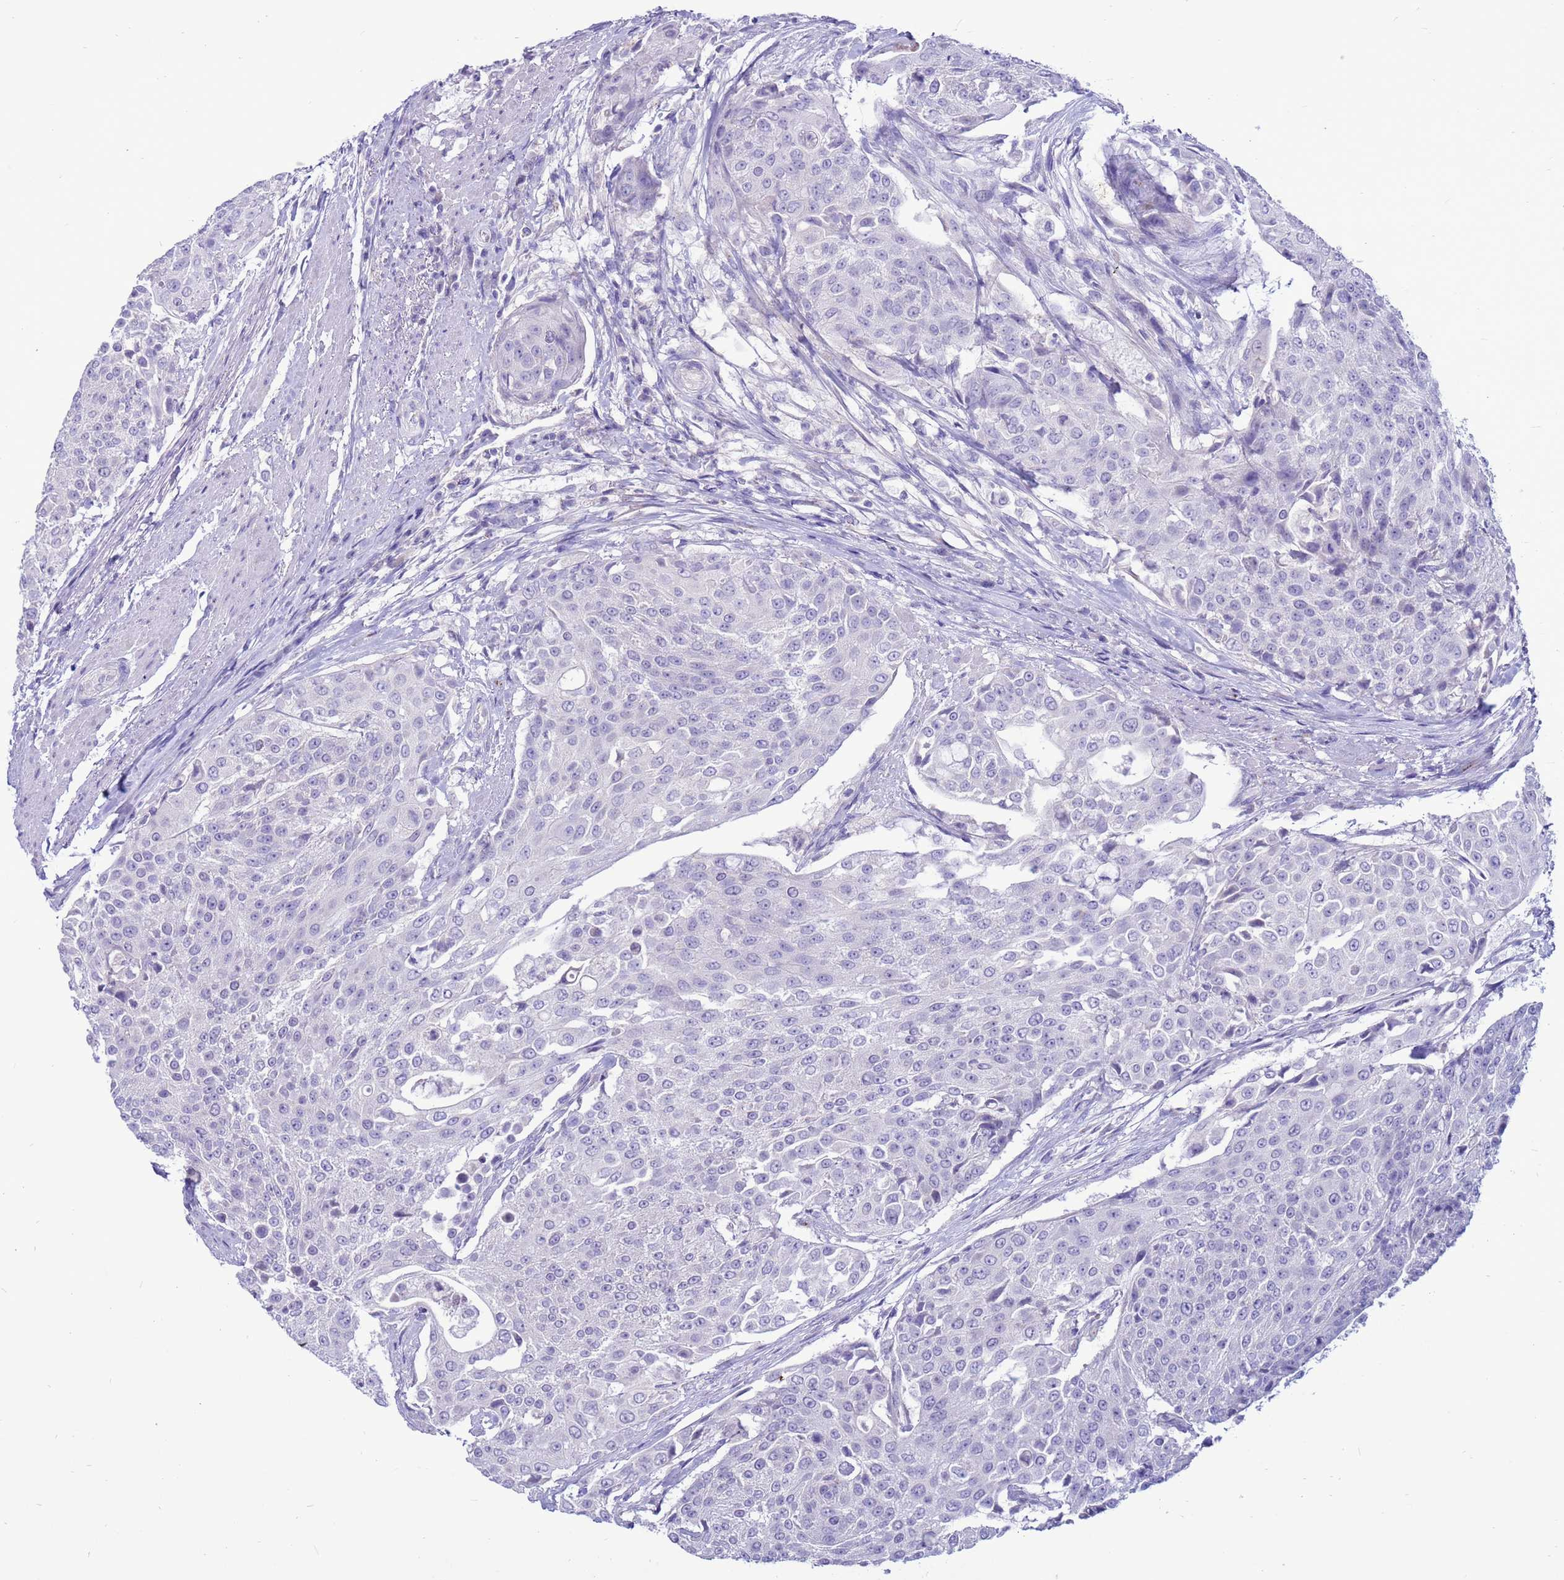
{"staining": {"intensity": "negative", "quantity": "none", "location": "none"}, "tissue": "urothelial cancer", "cell_type": "Tumor cells", "image_type": "cancer", "snomed": [{"axis": "morphology", "description": "Urothelial carcinoma, High grade"}, {"axis": "topography", "description": "Urinary bladder"}], "caption": "This is an immunohistochemistry image of human high-grade urothelial carcinoma. There is no staining in tumor cells.", "gene": "PDE10A", "patient": {"sex": "female", "age": 63}}